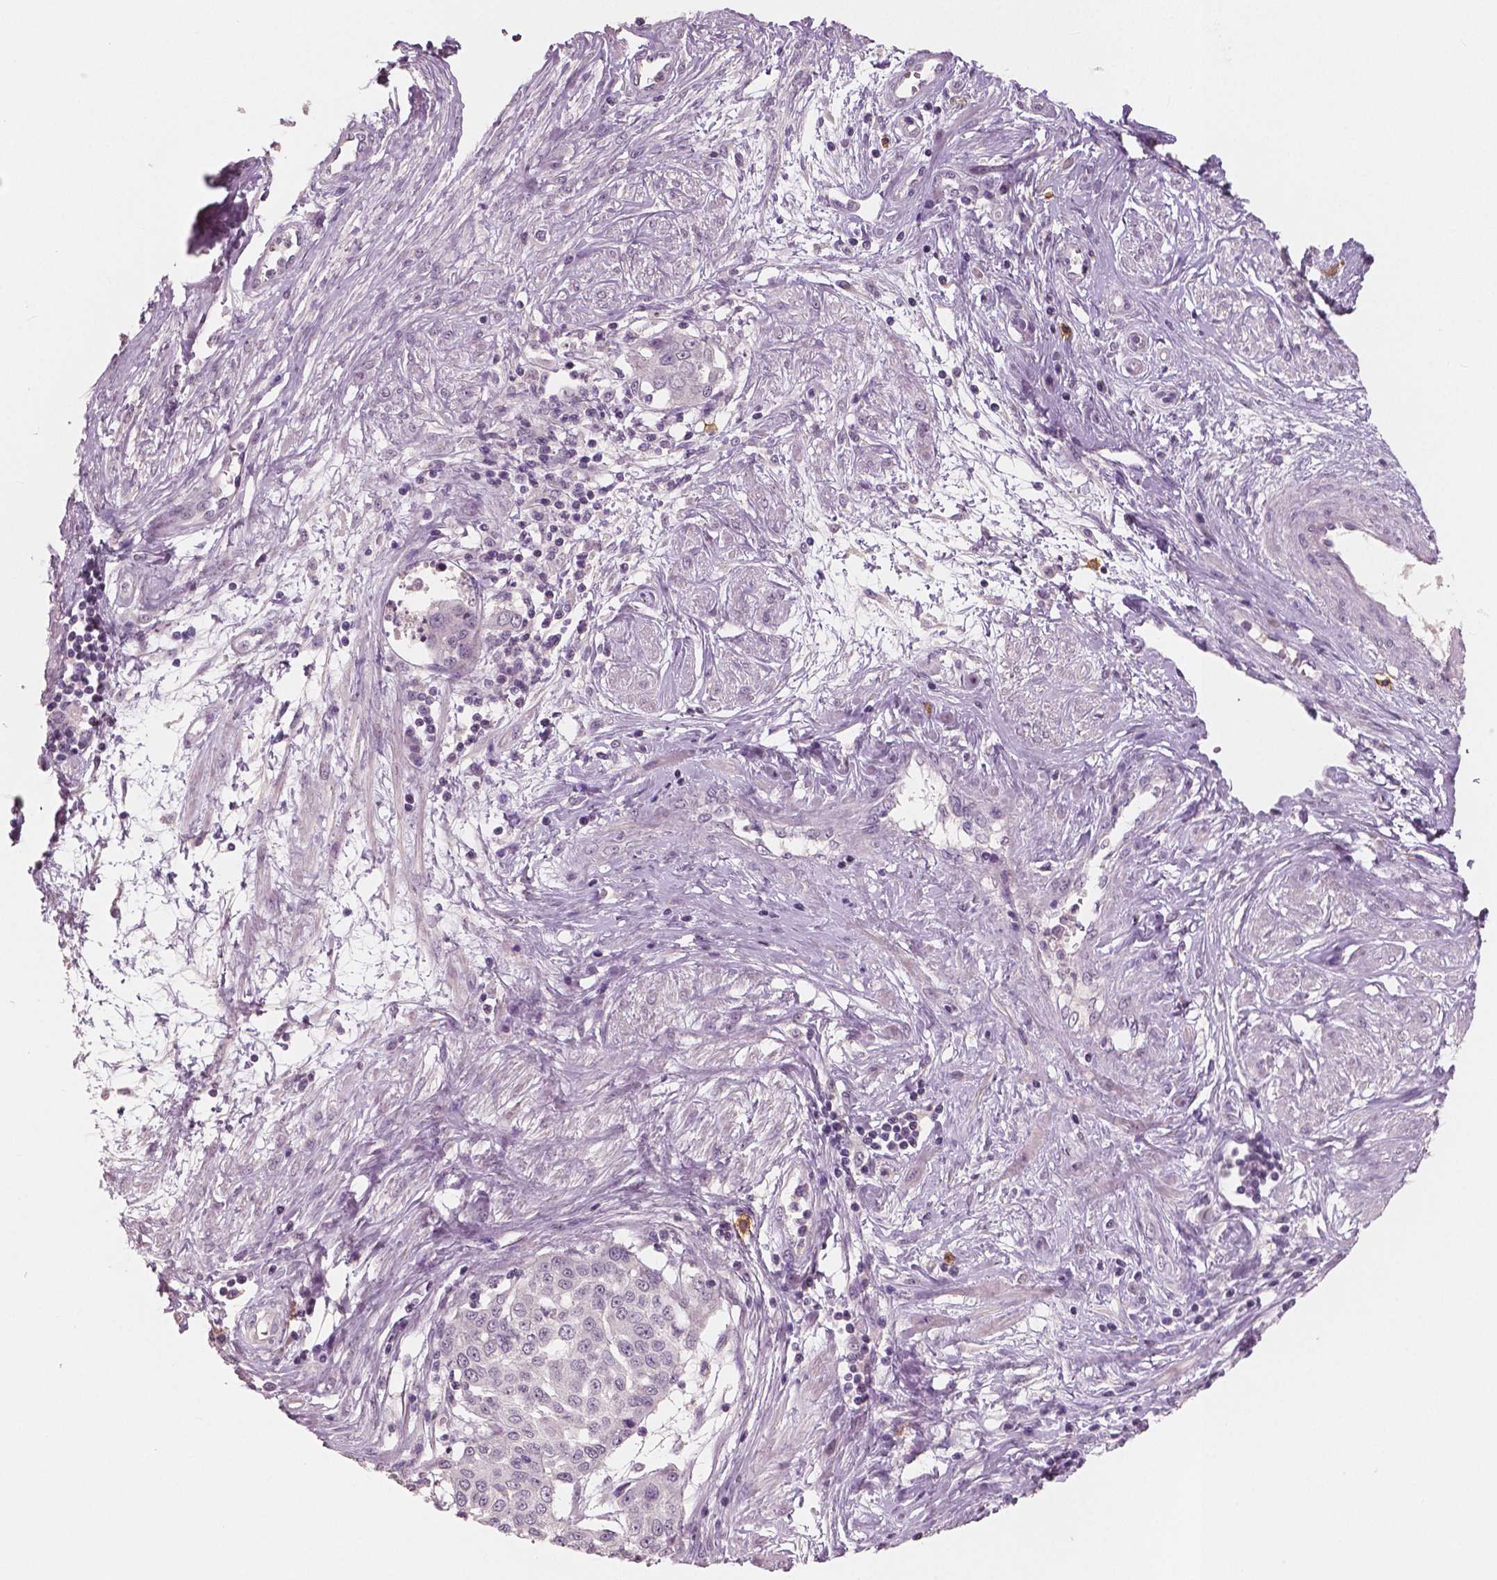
{"staining": {"intensity": "negative", "quantity": "none", "location": "none"}, "tissue": "cervical cancer", "cell_type": "Tumor cells", "image_type": "cancer", "snomed": [{"axis": "morphology", "description": "Squamous cell carcinoma, NOS"}, {"axis": "topography", "description": "Cervix"}], "caption": "Cervical squamous cell carcinoma was stained to show a protein in brown. There is no significant positivity in tumor cells.", "gene": "KIT", "patient": {"sex": "female", "age": 34}}